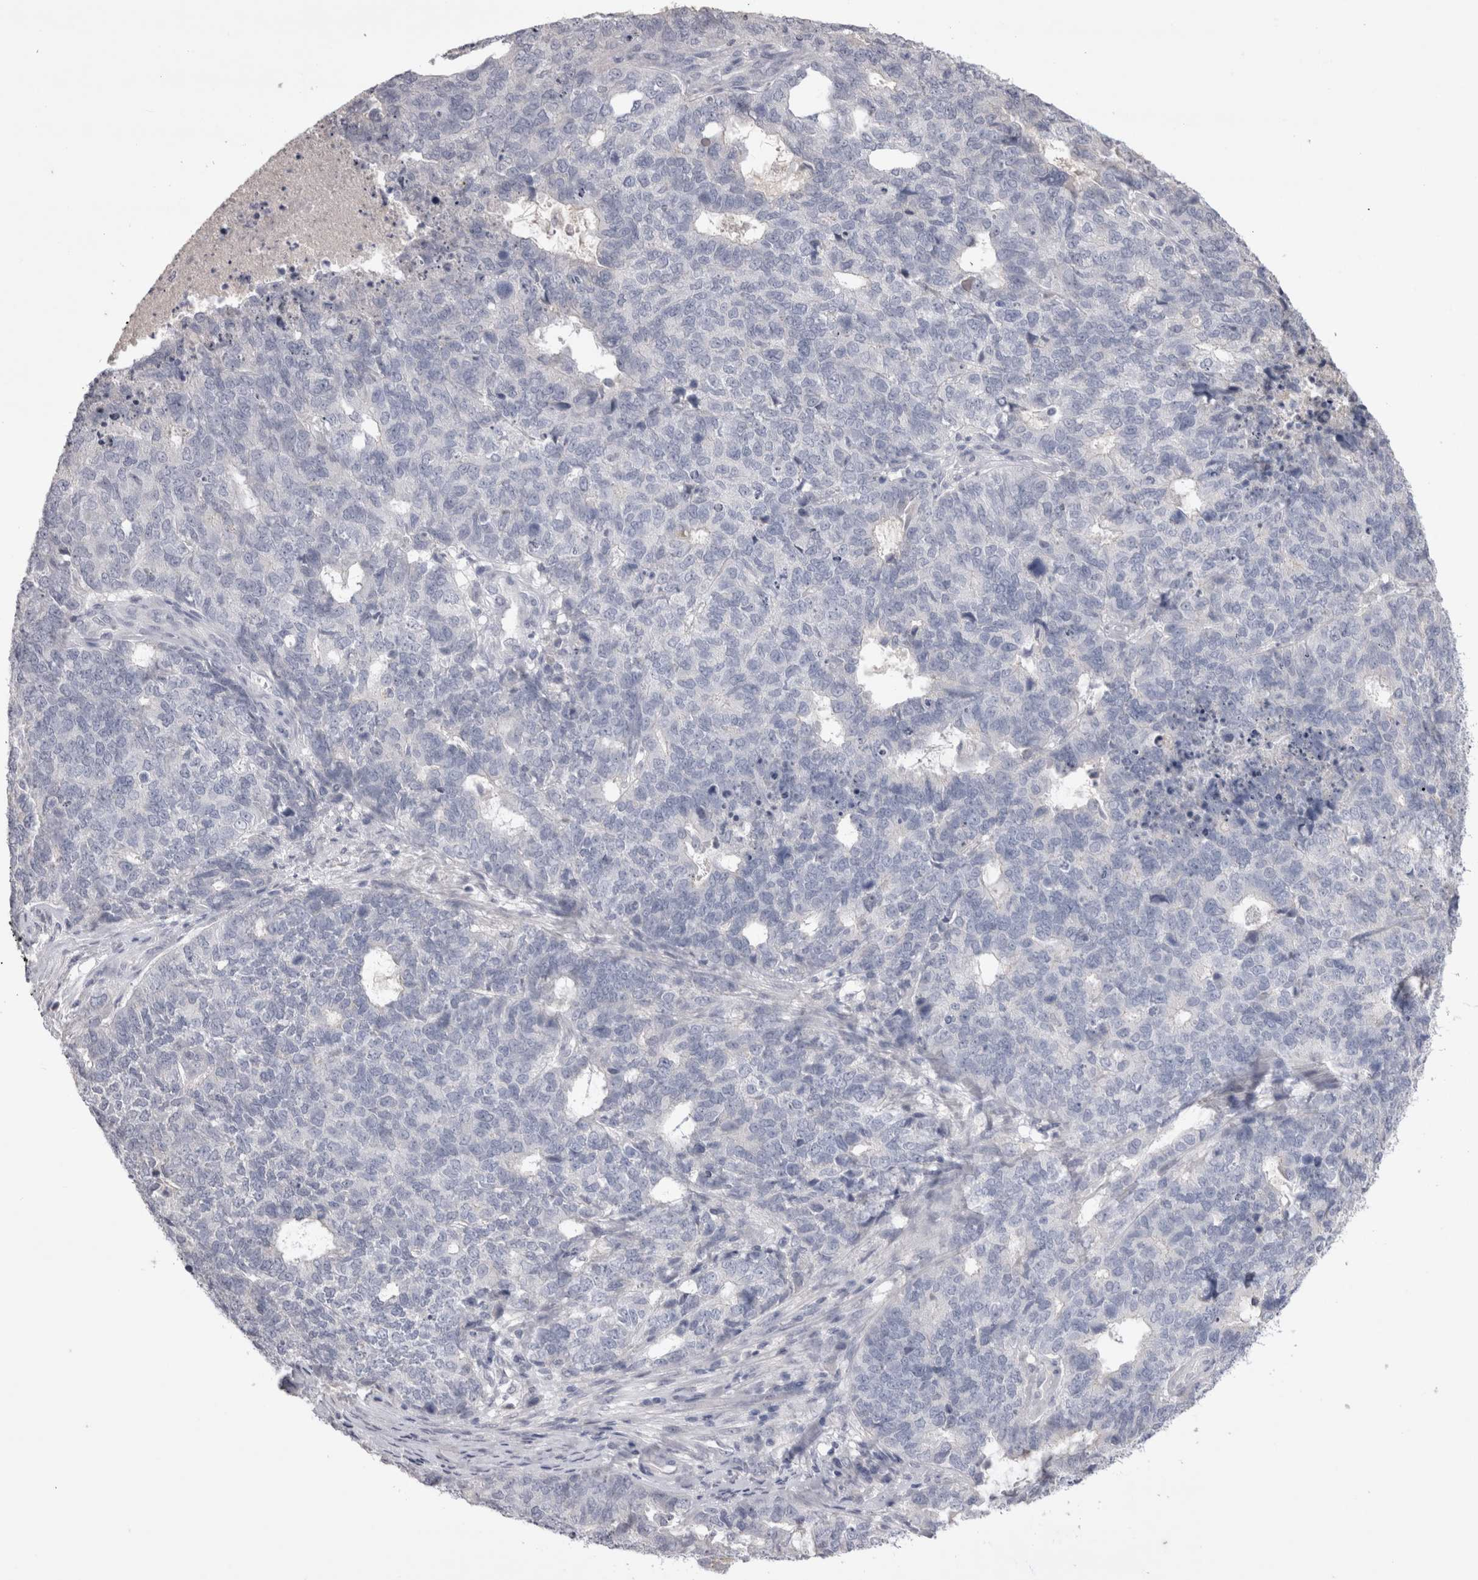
{"staining": {"intensity": "negative", "quantity": "none", "location": "none"}, "tissue": "cervical cancer", "cell_type": "Tumor cells", "image_type": "cancer", "snomed": [{"axis": "morphology", "description": "Squamous cell carcinoma, NOS"}, {"axis": "topography", "description": "Cervix"}], "caption": "Immunohistochemical staining of cervical squamous cell carcinoma shows no significant staining in tumor cells.", "gene": "ADAM2", "patient": {"sex": "female", "age": 63}}